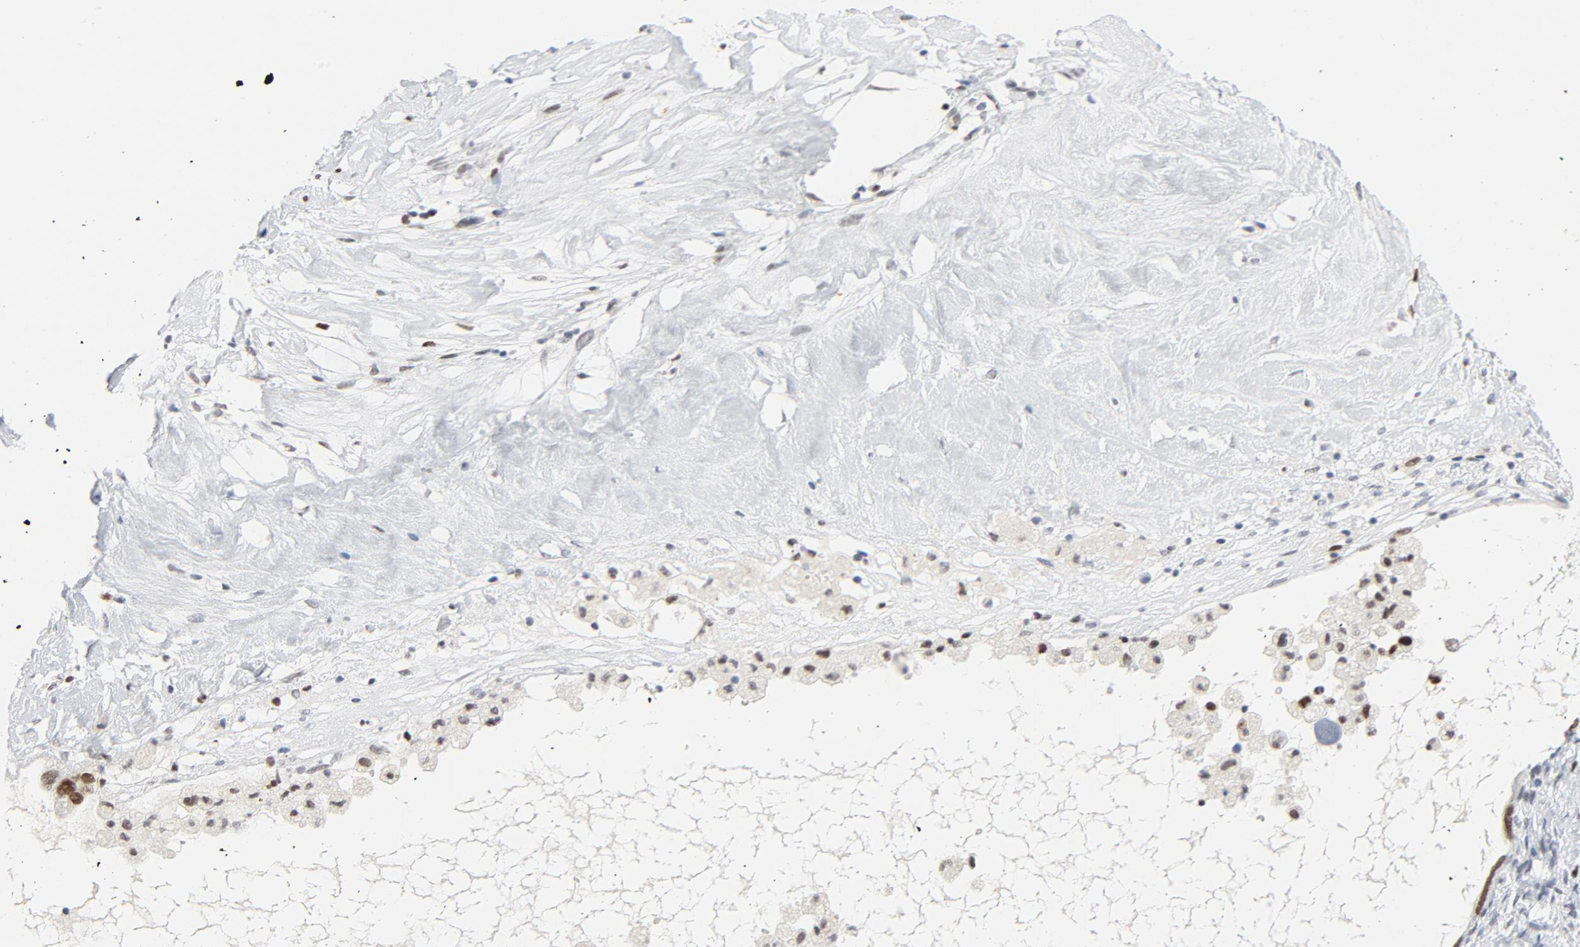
{"staining": {"intensity": "moderate", "quantity": ">75%", "location": "nuclear"}, "tissue": "ovarian cancer", "cell_type": "Tumor cells", "image_type": "cancer", "snomed": [{"axis": "morphology", "description": "Cystadenocarcinoma, serous, NOS"}, {"axis": "topography", "description": "Ovary"}], "caption": "Ovarian cancer (serous cystadenocarcinoma) tissue exhibits moderate nuclear staining in about >75% of tumor cells (brown staining indicates protein expression, while blue staining denotes nuclei).", "gene": "POLD1", "patient": {"sex": "female", "age": 66}}